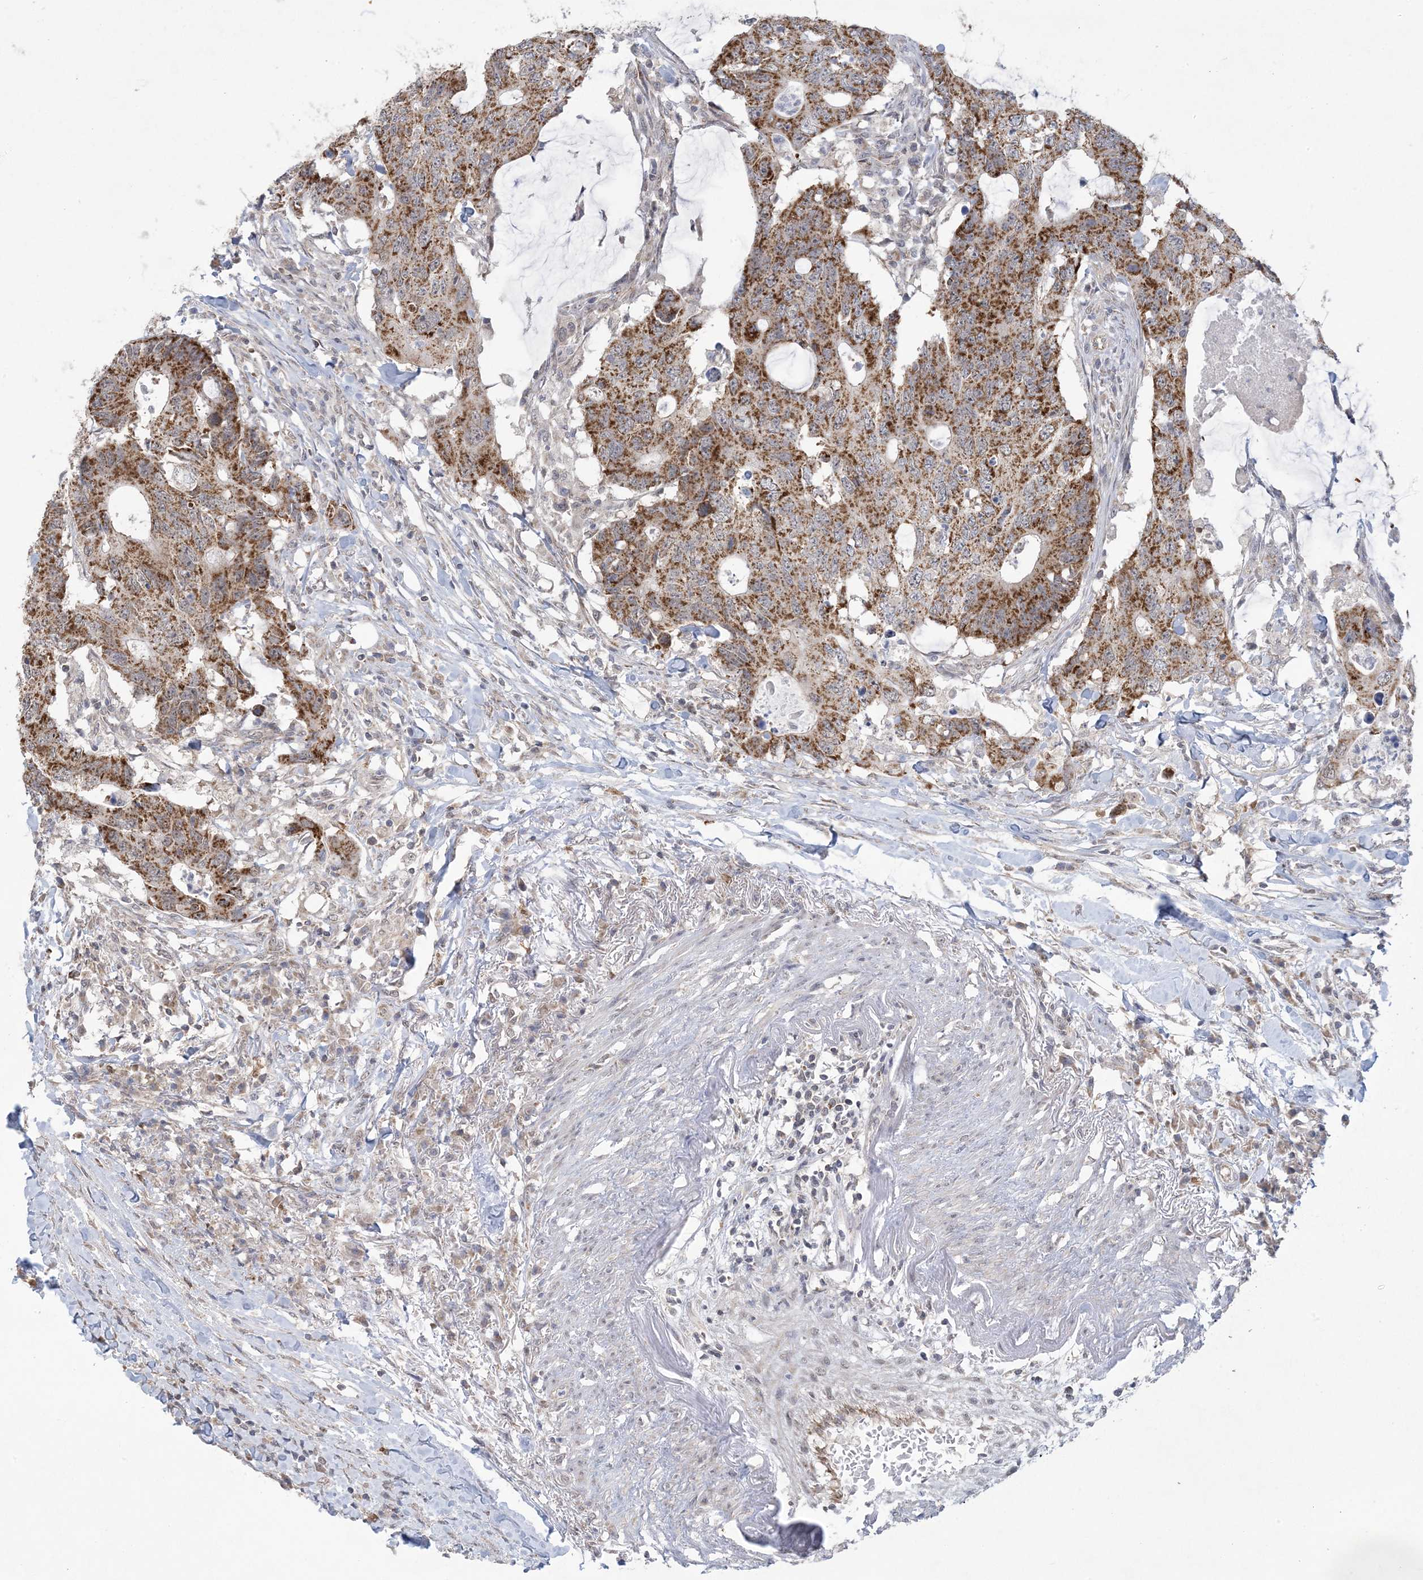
{"staining": {"intensity": "strong", "quantity": ">75%", "location": "cytoplasmic/membranous"}, "tissue": "colorectal cancer", "cell_type": "Tumor cells", "image_type": "cancer", "snomed": [{"axis": "morphology", "description": "Adenocarcinoma, NOS"}, {"axis": "topography", "description": "Colon"}], "caption": "Protein analysis of colorectal cancer (adenocarcinoma) tissue demonstrates strong cytoplasmic/membranous expression in approximately >75% of tumor cells.", "gene": "TRMT10C", "patient": {"sex": "male", "age": 71}}